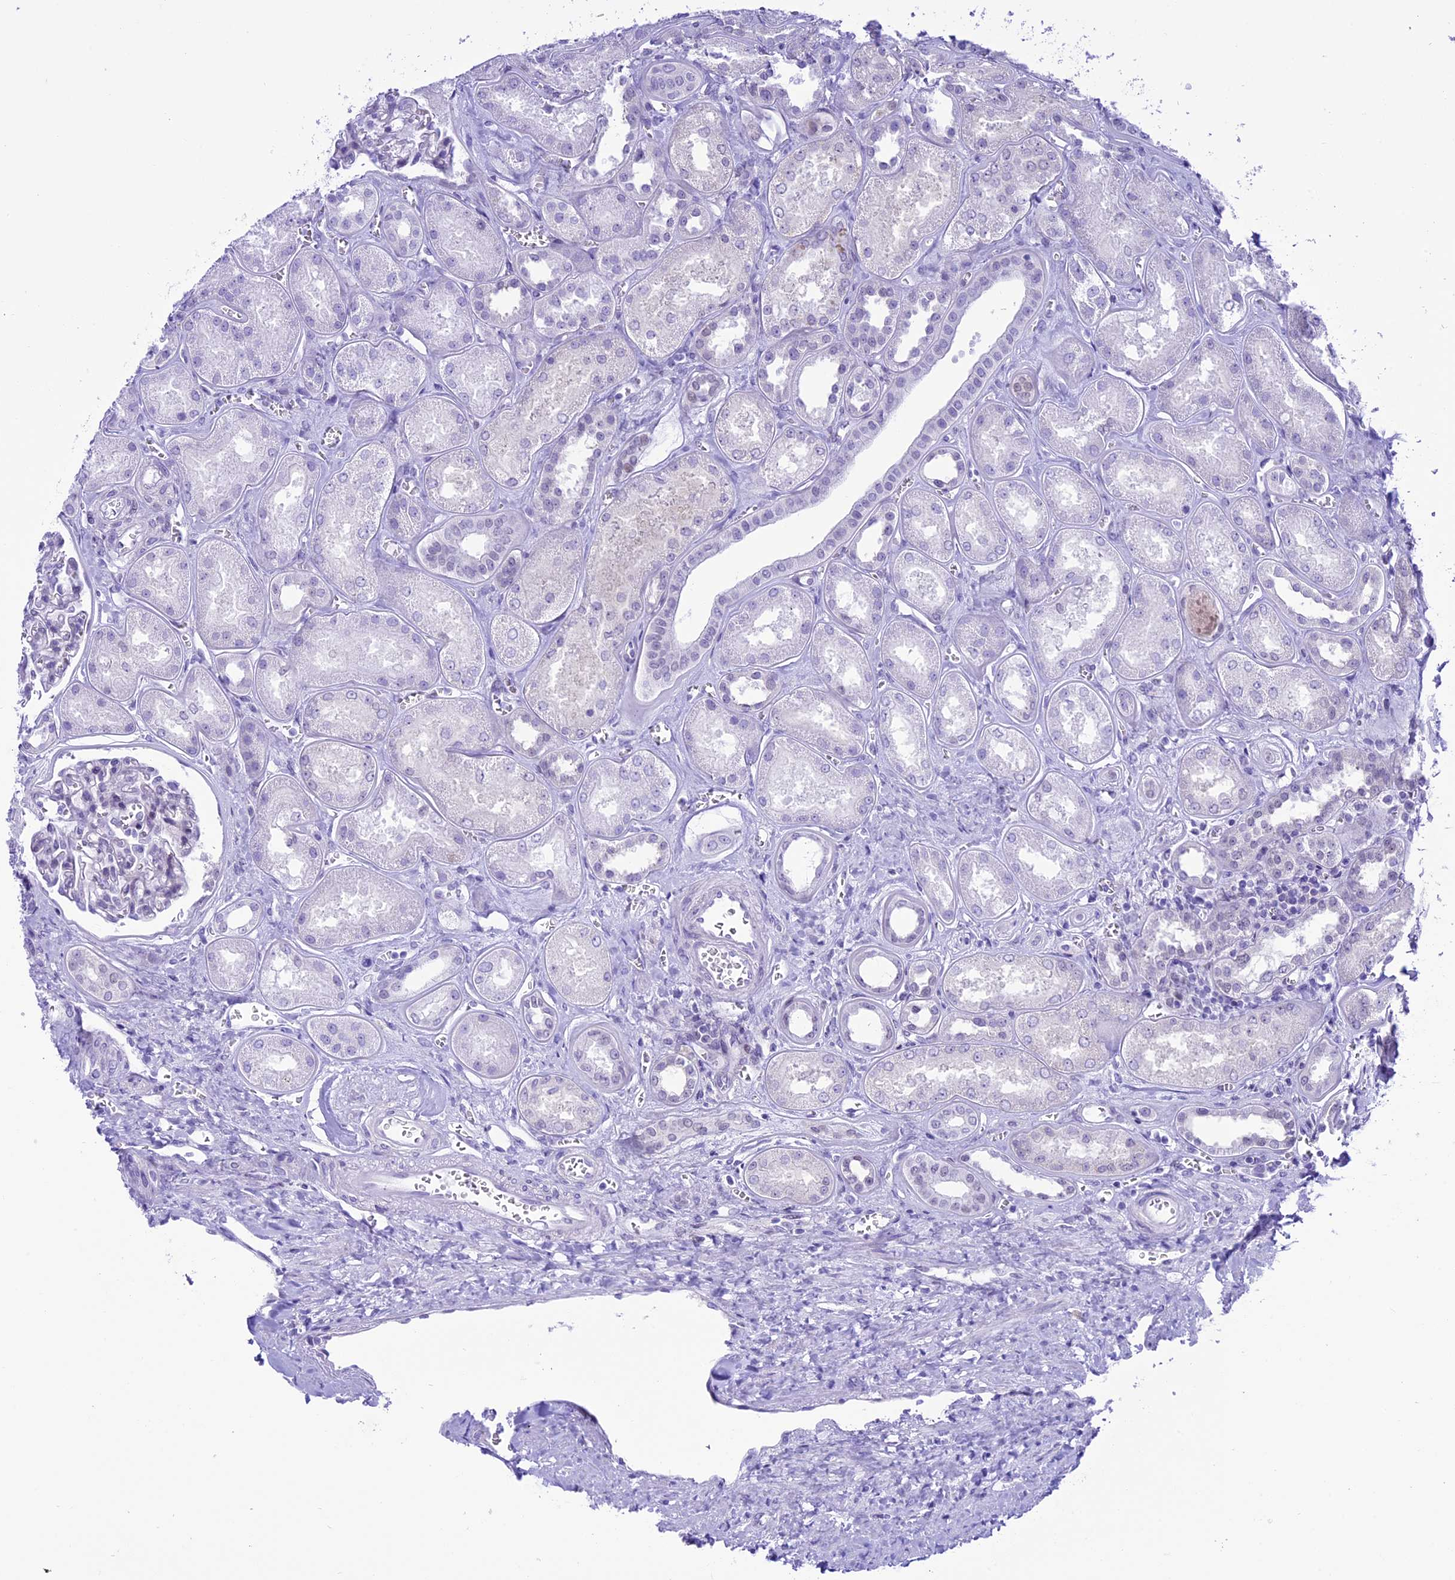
{"staining": {"intensity": "negative", "quantity": "none", "location": "none"}, "tissue": "kidney", "cell_type": "Cells in glomeruli", "image_type": "normal", "snomed": [{"axis": "morphology", "description": "Normal tissue, NOS"}, {"axis": "morphology", "description": "Adenocarcinoma, NOS"}, {"axis": "topography", "description": "Kidney"}], "caption": "An immunohistochemistry (IHC) histopathology image of benign kidney is shown. There is no staining in cells in glomeruli of kidney. (Brightfield microscopy of DAB (3,3'-diaminobenzidine) IHC at high magnification).", "gene": "RPS6KB1", "patient": {"sex": "female", "age": 68}}